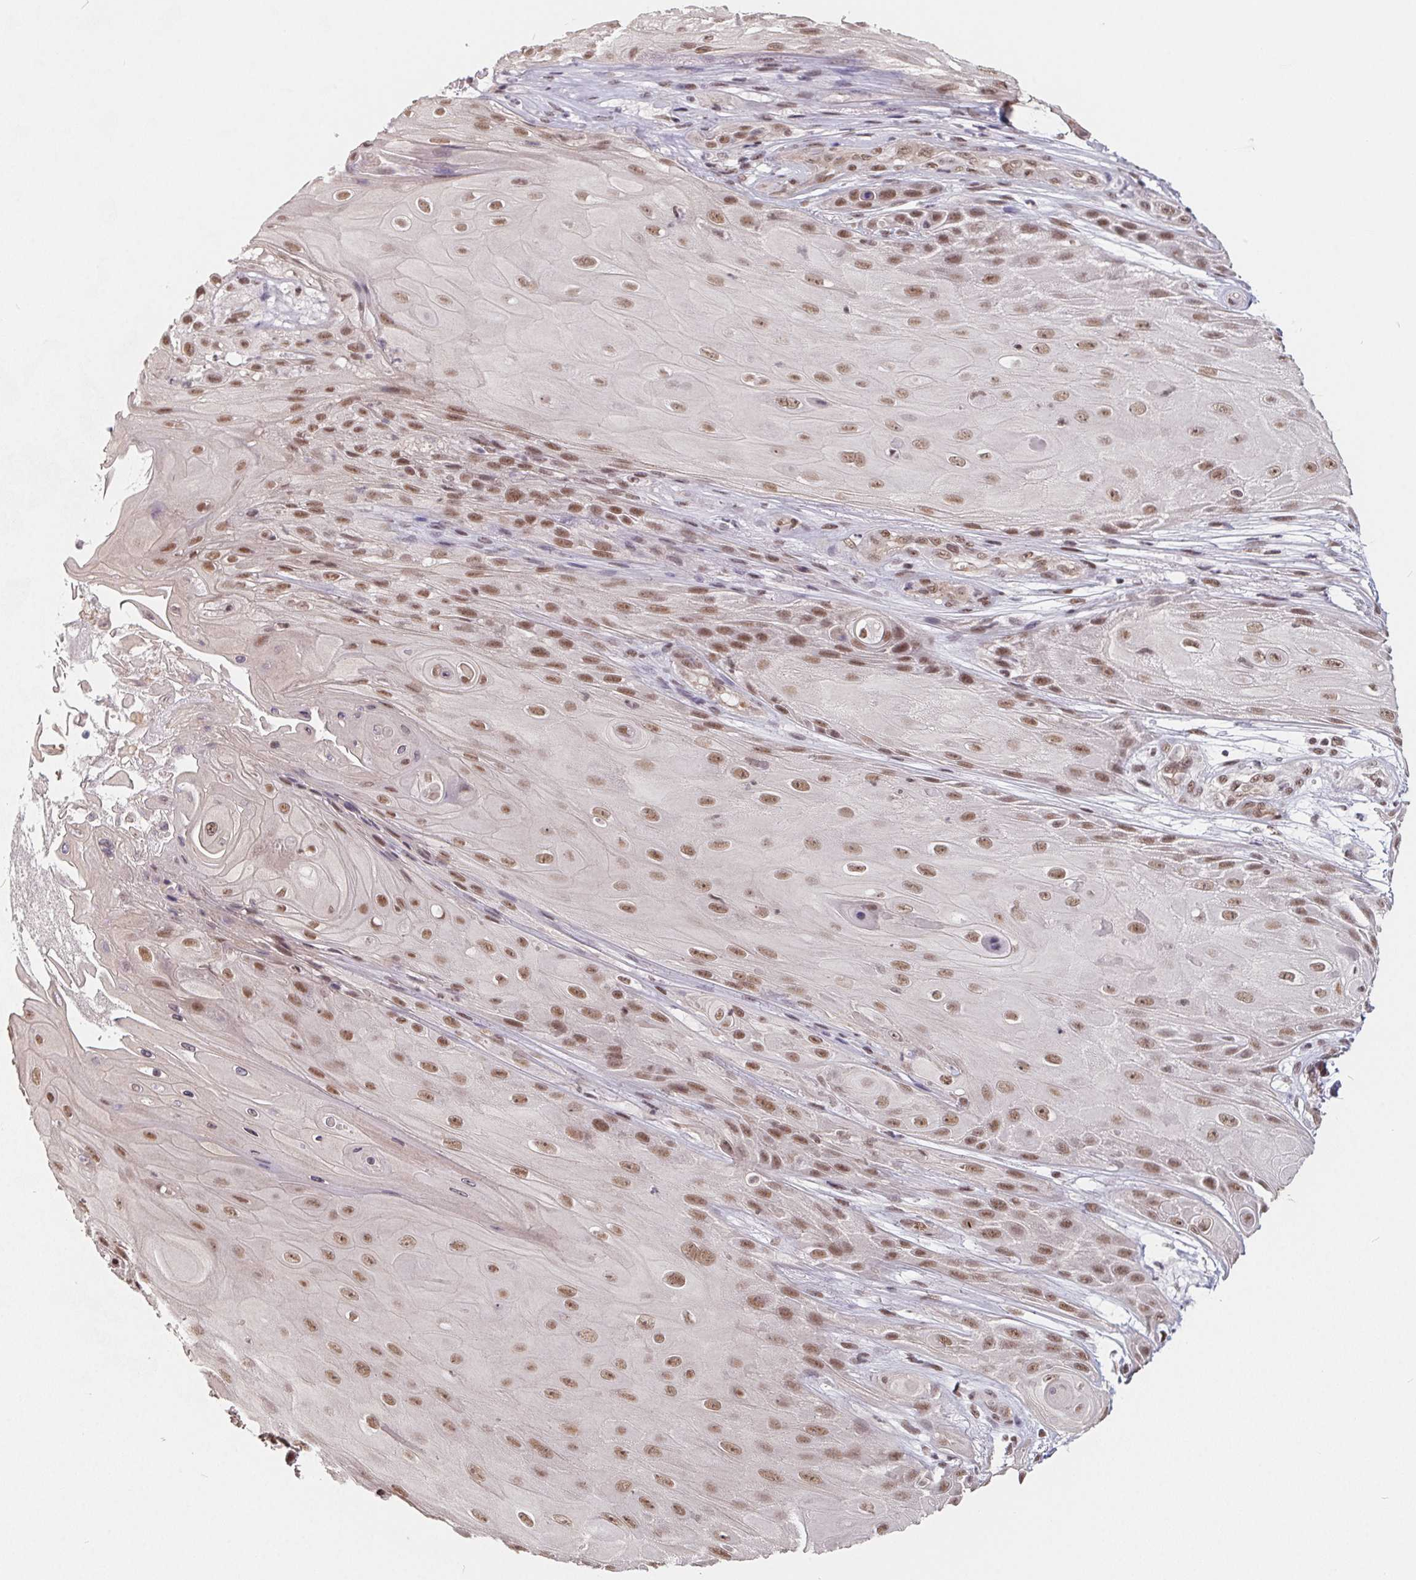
{"staining": {"intensity": "moderate", "quantity": ">75%", "location": "nuclear"}, "tissue": "skin cancer", "cell_type": "Tumor cells", "image_type": "cancer", "snomed": [{"axis": "morphology", "description": "Squamous cell carcinoma, NOS"}, {"axis": "topography", "description": "Skin"}], "caption": "Immunohistochemical staining of human skin squamous cell carcinoma exhibits medium levels of moderate nuclear protein positivity in approximately >75% of tumor cells. (IHC, brightfield microscopy, high magnification).", "gene": "TCERG1", "patient": {"sex": "male", "age": 62}}